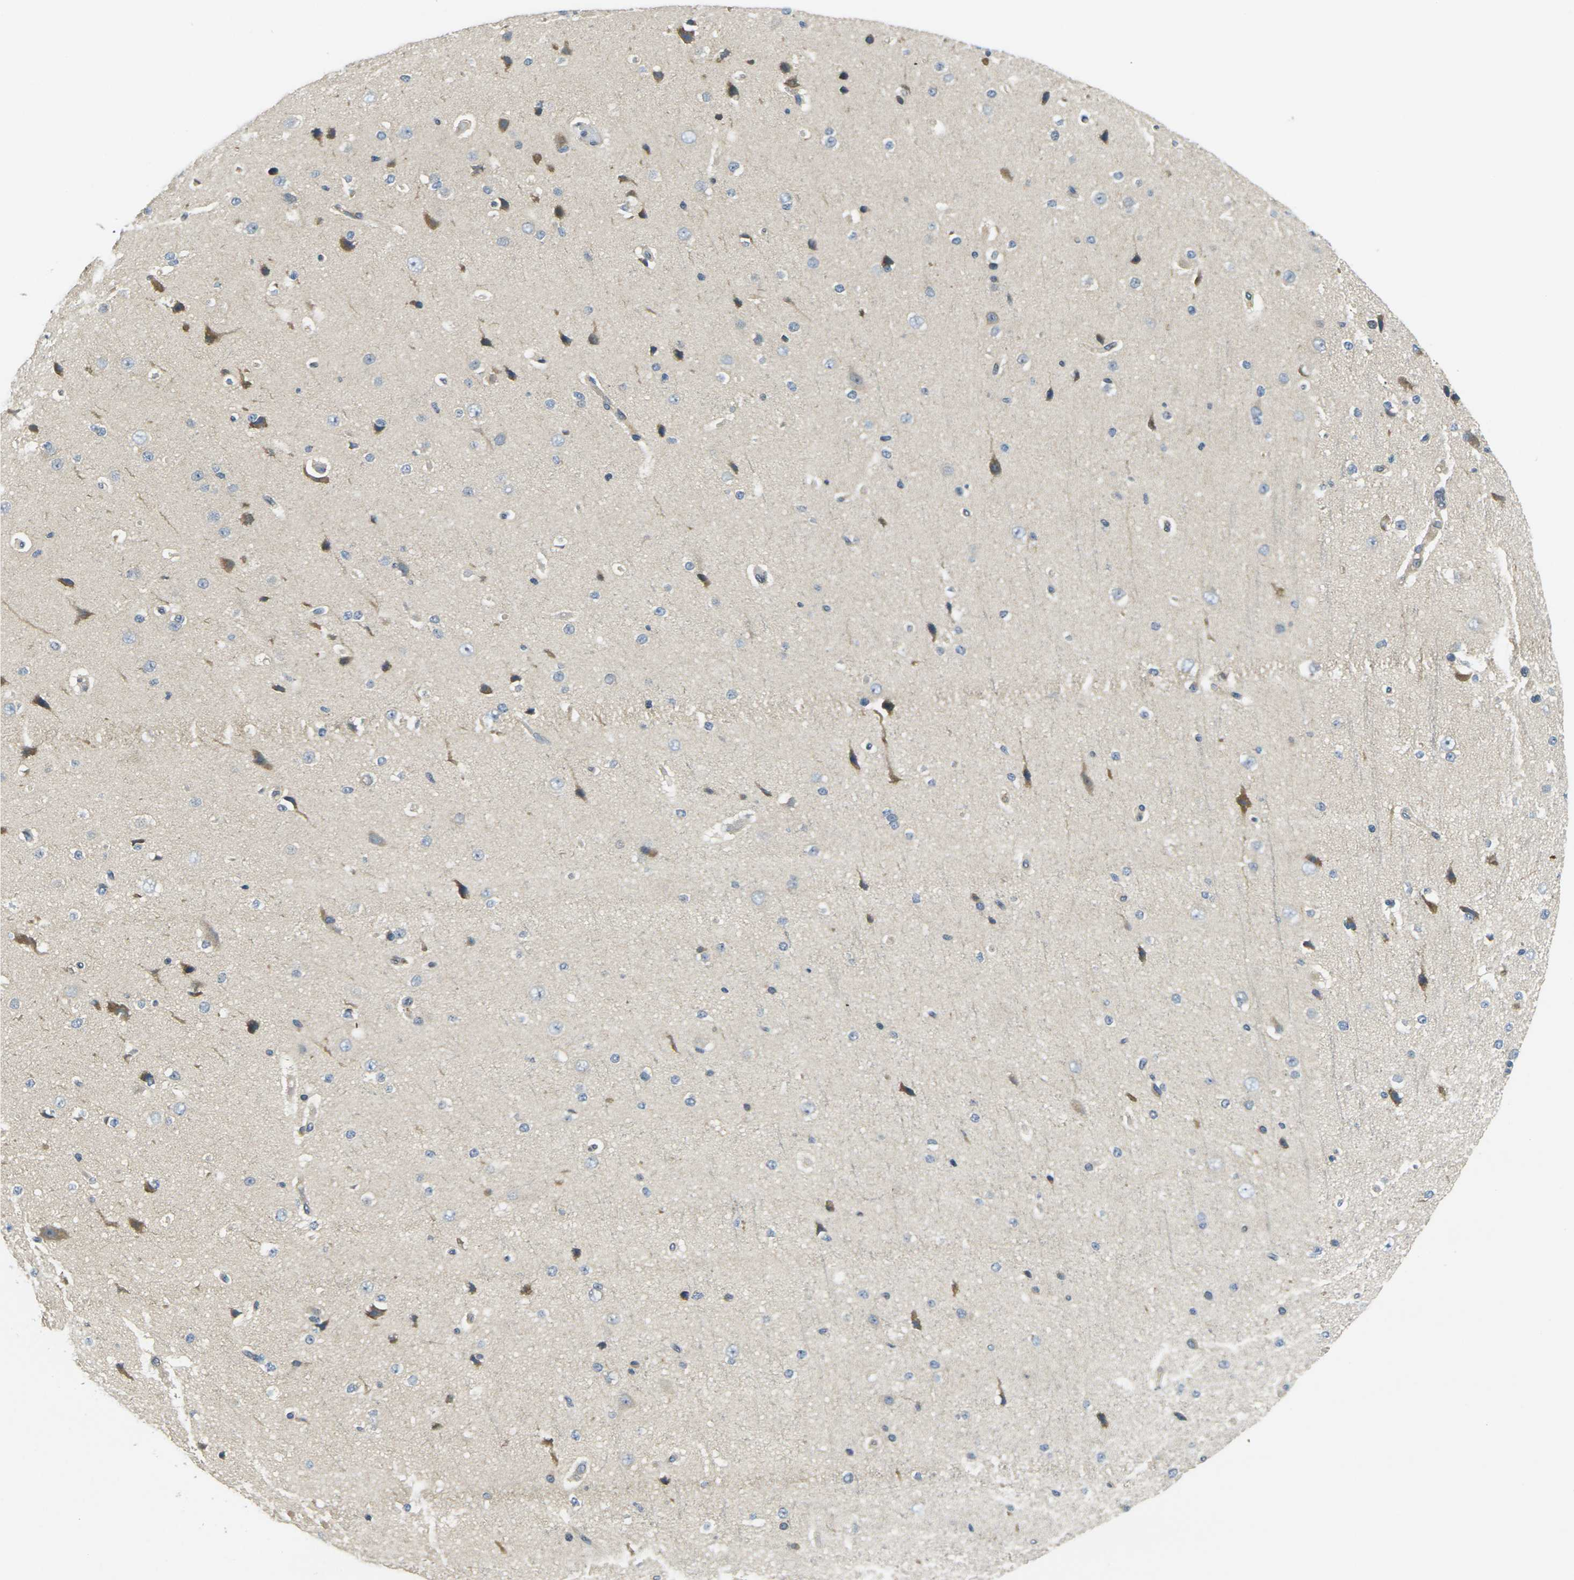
{"staining": {"intensity": "negative", "quantity": "none", "location": "none"}, "tissue": "cerebral cortex", "cell_type": "Endothelial cells", "image_type": "normal", "snomed": [{"axis": "morphology", "description": "Normal tissue, NOS"}, {"axis": "morphology", "description": "Developmental malformation"}, {"axis": "topography", "description": "Cerebral cortex"}], "caption": "Protein analysis of unremarkable cerebral cortex demonstrates no significant staining in endothelial cells. (DAB immunohistochemistry (IHC) with hematoxylin counter stain).", "gene": "MINAR2", "patient": {"sex": "female", "age": 30}}